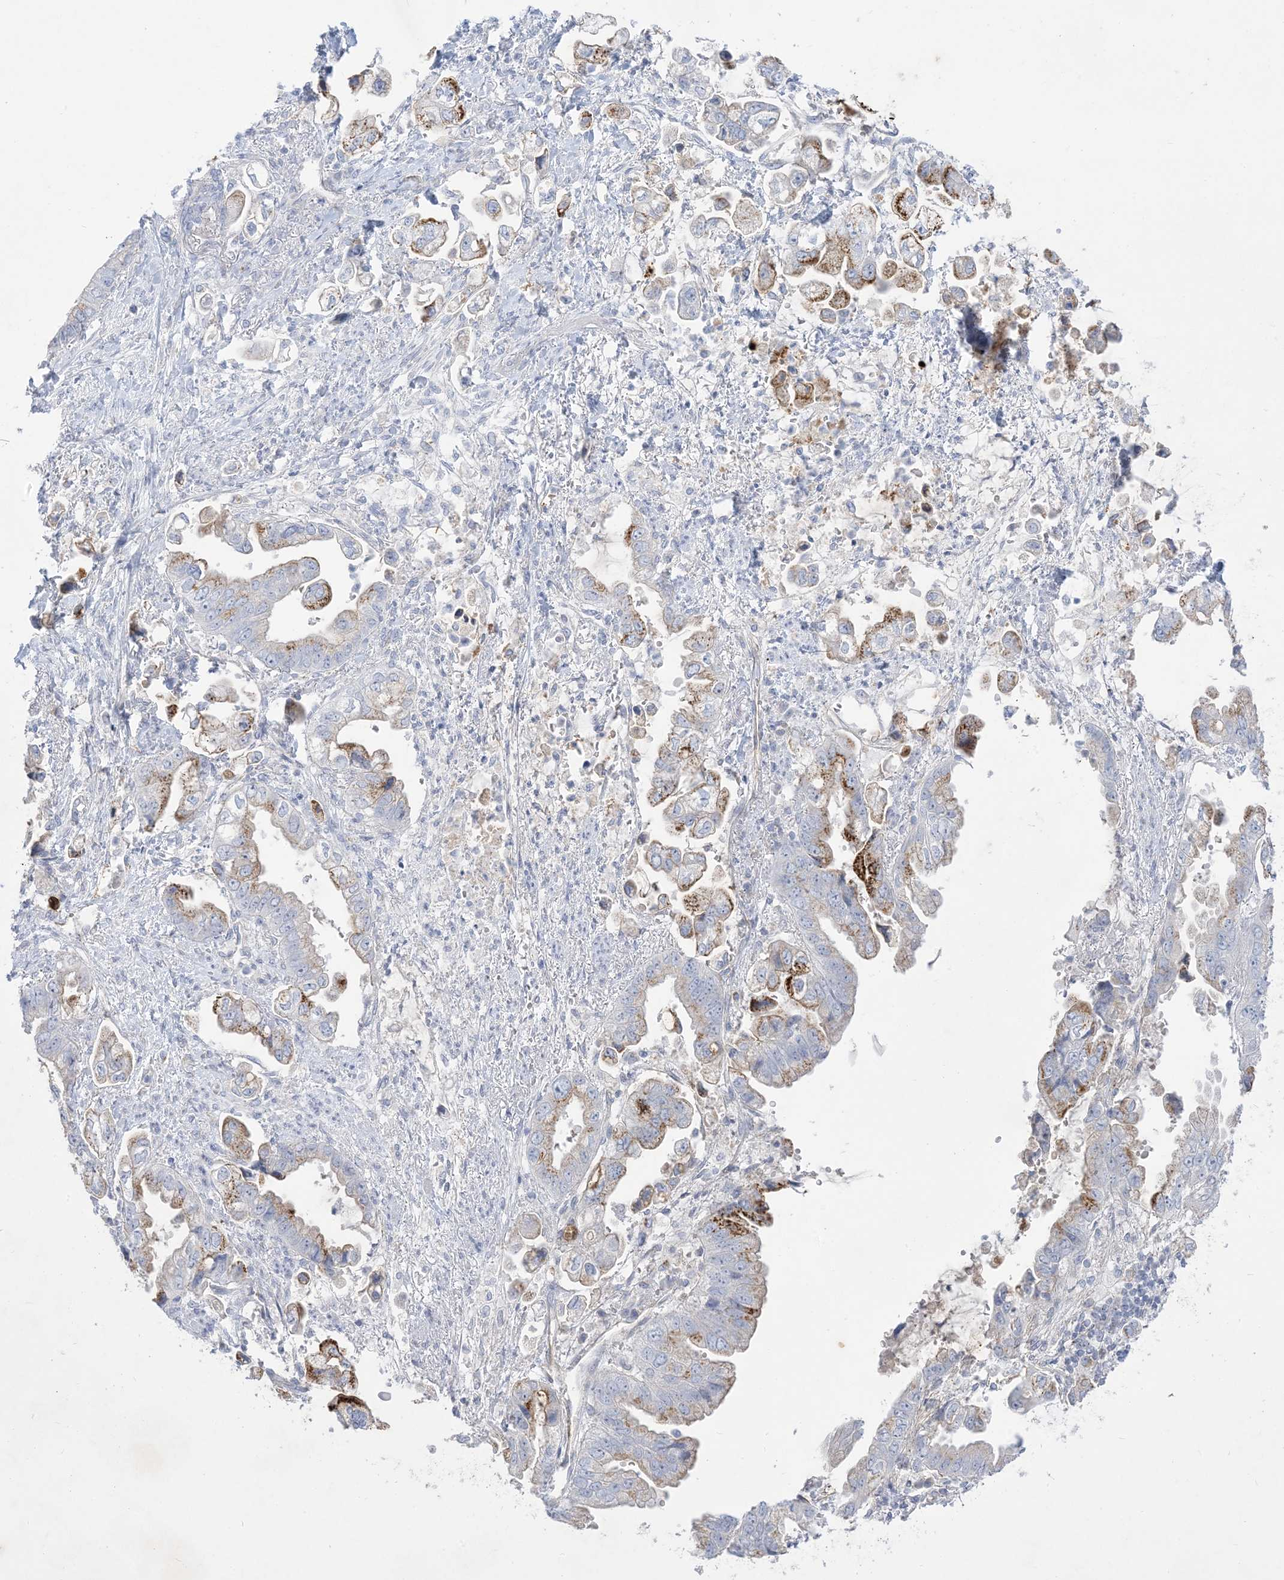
{"staining": {"intensity": "moderate", "quantity": "25%-75%", "location": "cytoplasmic/membranous"}, "tissue": "stomach cancer", "cell_type": "Tumor cells", "image_type": "cancer", "snomed": [{"axis": "morphology", "description": "Adenocarcinoma, NOS"}, {"axis": "topography", "description": "Stomach"}], "caption": "Protein staining of adenocarcinoma (stomach) tissue displays moderate cytoplasmic/membranous expression in about 25%-75% of tumor cells.", "gene": "B3GNT7", "patient": {"sex": "male", "age": 62}}